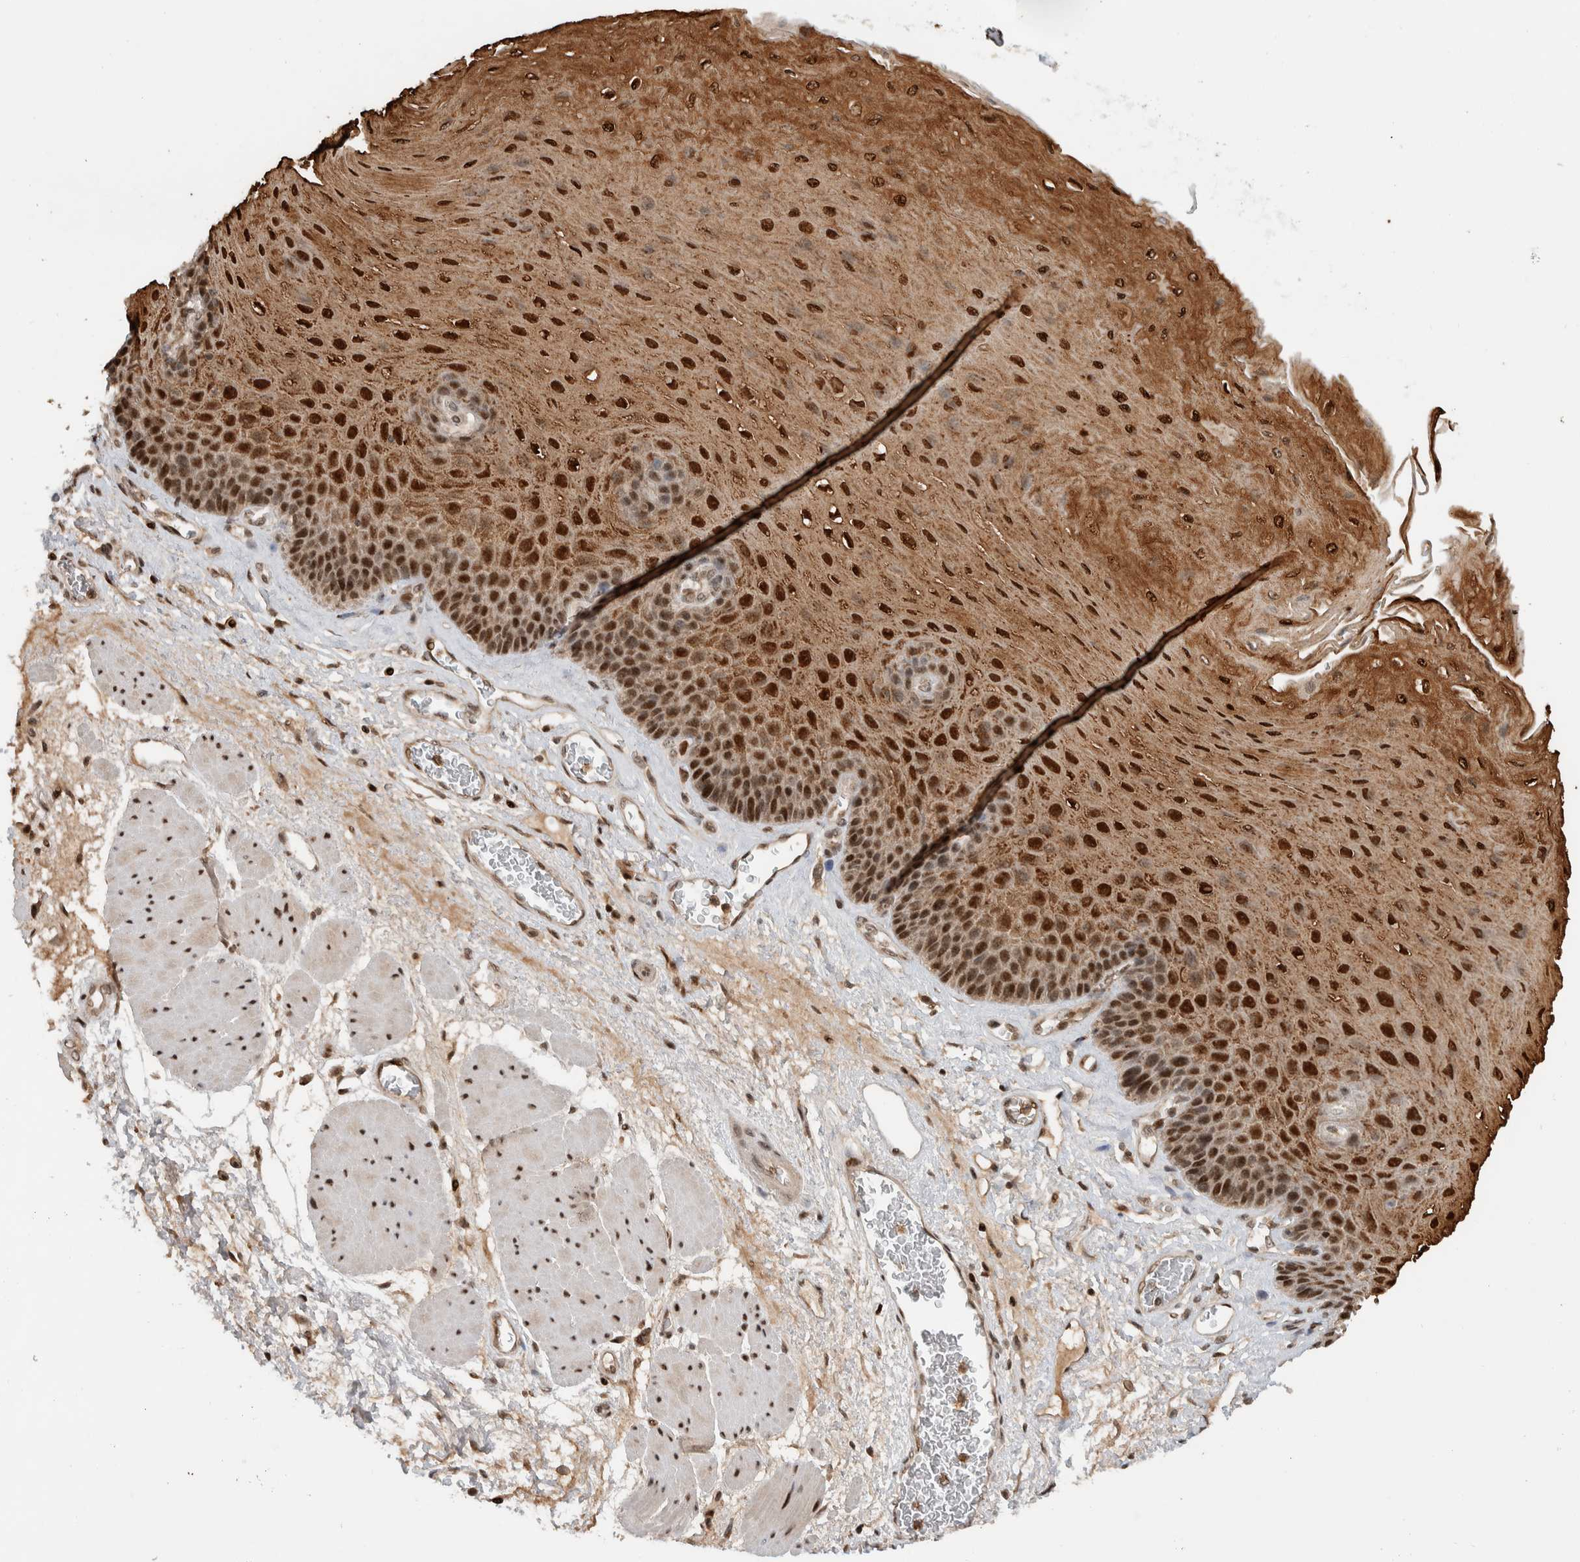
{"staining": {"intensity": "strong", "quantity": ">75%", "location": "cytoplasmic/membranous,nuclear"}, "tissue": "esophagus", "cell_type": "Squamous epithelial cells", "image_type": "normal", "snomed": [{"axis": "morphology", "description": "Normal tissue, NOS"}, {"axis": "topography", "description": "Esophagus"}], "caption": "Immunohistochemistry (IHC) photomicrograph of normal esophagus stained for a protein (brown), which exhibits high levels of strong cytoplasmic/membranous,nuclear positivity in about >75% of squamous epithelial cells.", "gene": "ZNF521", "patient": {"sex": "female", "age": 72}}